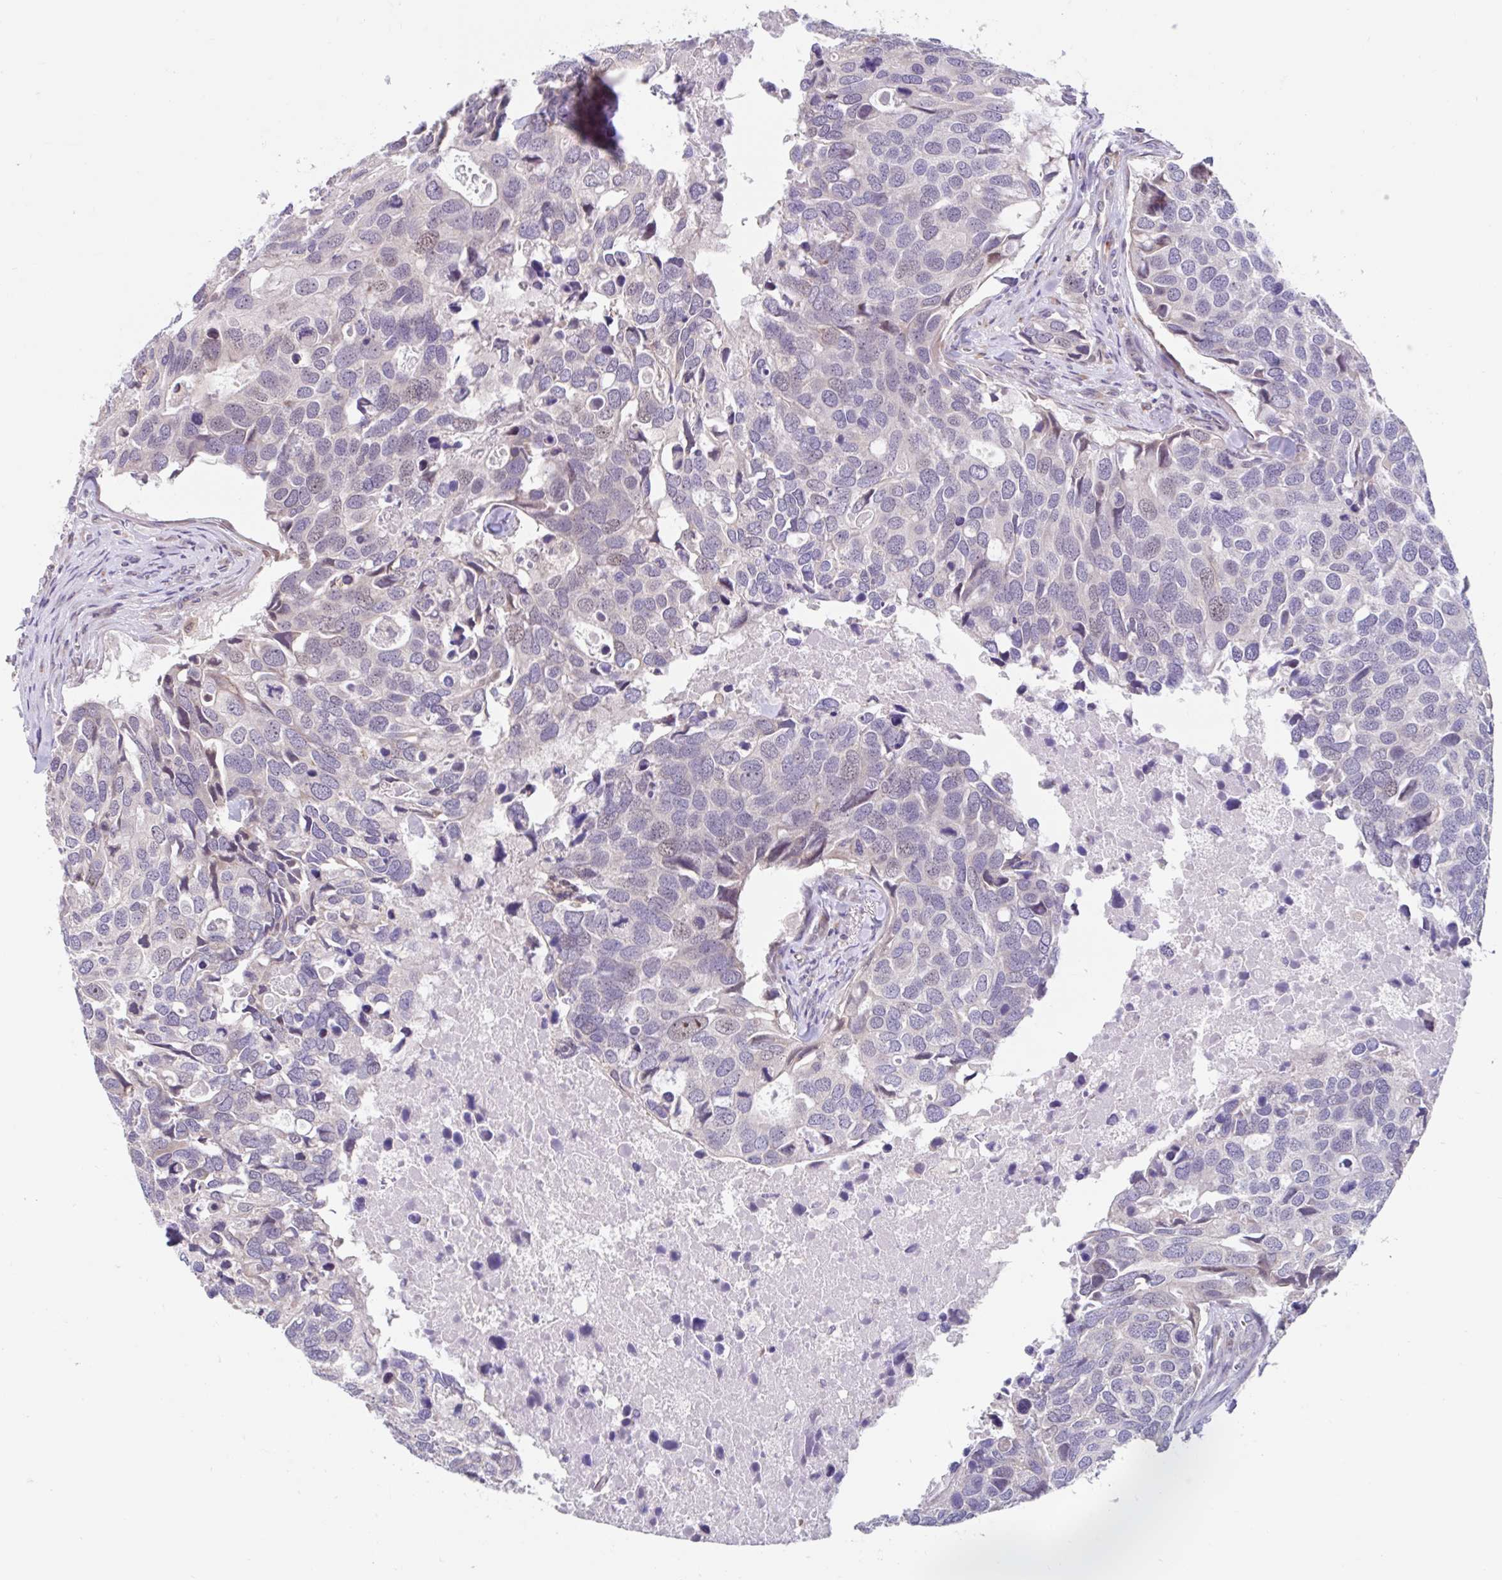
{"staining": {"intensity": "negative", "quantity": "none", "location": "none"}, "tissue": "breast cancer", "cell_type": "Tumor cells", "image_type": "cancer", "snomed": [{"axis": "morphology", "description": "Duct carcinoma"}, {"axis": "topography", "description": "Breast"}], "caption": "This is a micrograph of immunohistochemistry (IHC) staining of breast intraductal carcinoma, which shows no expression in tumor cells. (DAB immunohistochemistry (IHC) with hematoxylin counter stain).", "gene": "NT5C1B", "patient": {"sex": "female", "age": 83}}